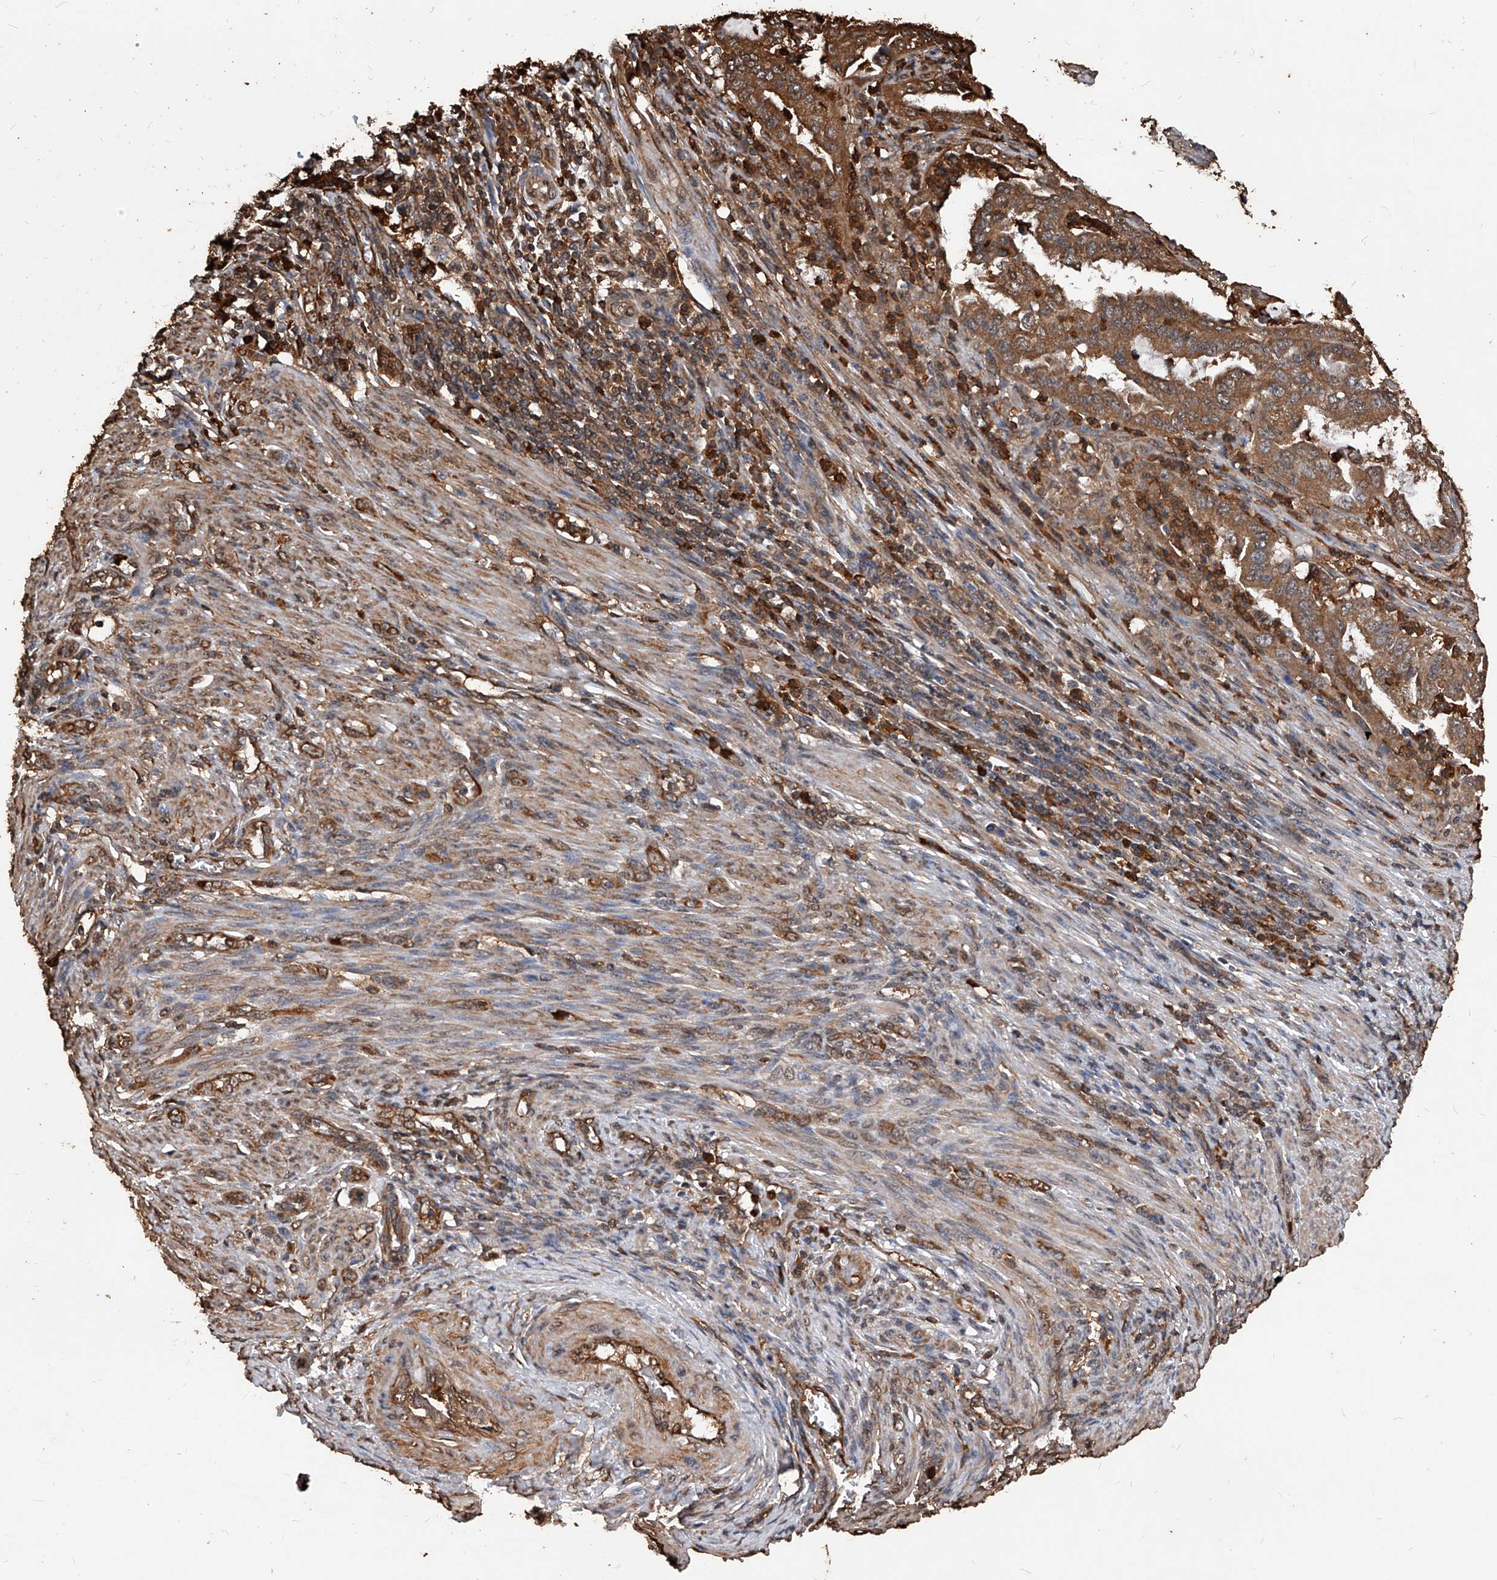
{"staining": {"intensity": "moderate", "quantity": ">75%", "location": "cytoplasmic/membranous"}, "tissue": "endometrial cancer", "cell_type": "Tumor cells", "image_type": "cancer", "snomed": [{"axis": "morphology", "description": "Adenocarcinoma, NOS"}, {"axis": "topography", "description": "Endometrium"}], "caption": "Immunohistochemistry micrograph of human endometrial adenocarcinoma stained for a protein (brown), which shows medium levels of moderate cytoplasmic/membranous staining in about >75% of tumor cells.", "gene": "UCP2", "patient": {"sex": "female", "age": 51}}